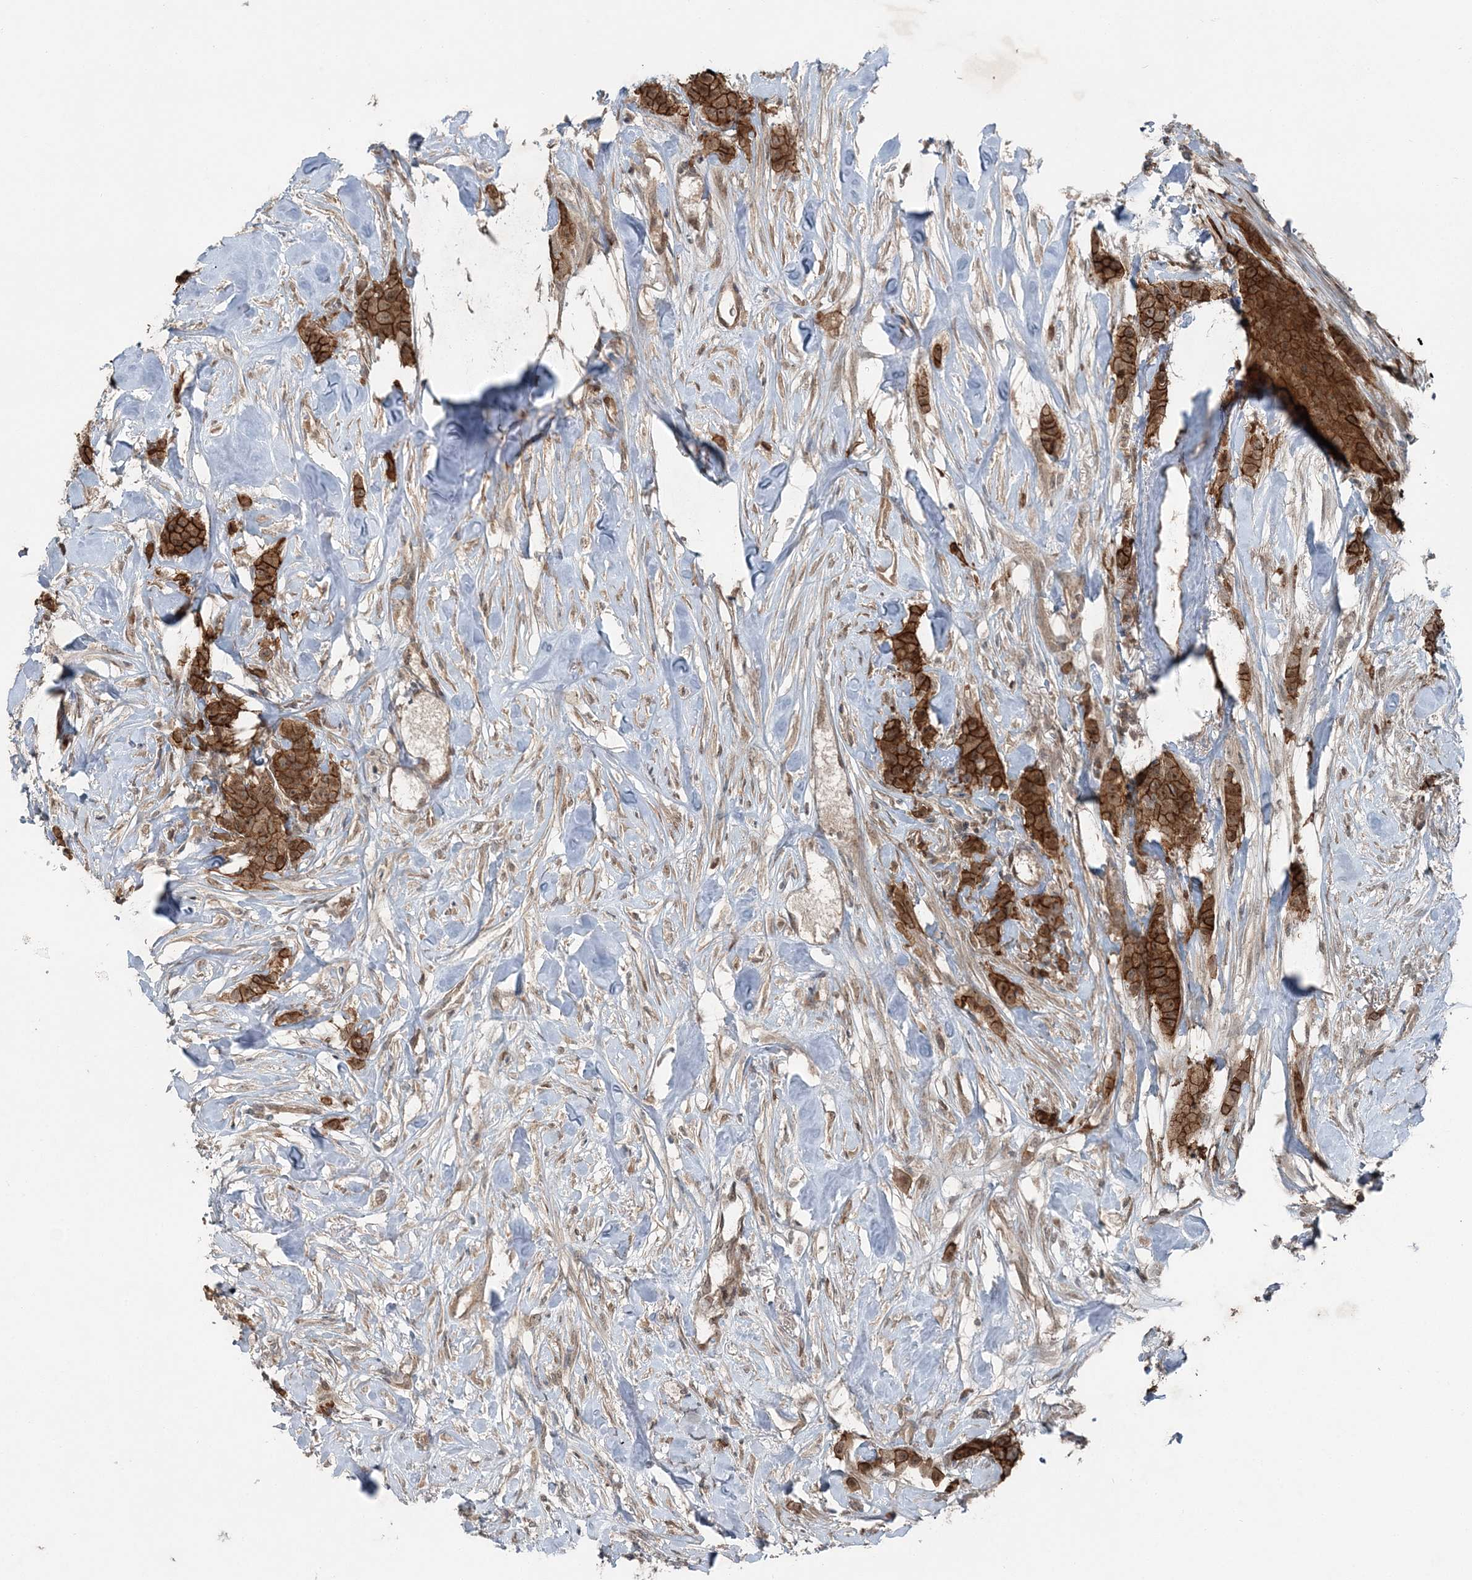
{"staining": {"intensity": "strong", "quantity": ">75%", "location": "cytoplasmic/membranous"}, "tissue": "breast cancer", "cell_type": "Tumor cells", "image_type": "cancer", "snomed": [{"axis": "morphology", "description": "Duct carcinoma"}, {"axis": "topography", "description": "Breast"}], "caption": "Breast intraductal carcinoma stained with a brown dye exhibits strong cytoplasmic/membranous positive positivity in approximately >75% of tumor cells.", "gene": "FBXL17", "patient": {"sex": "female", "age": 40}}